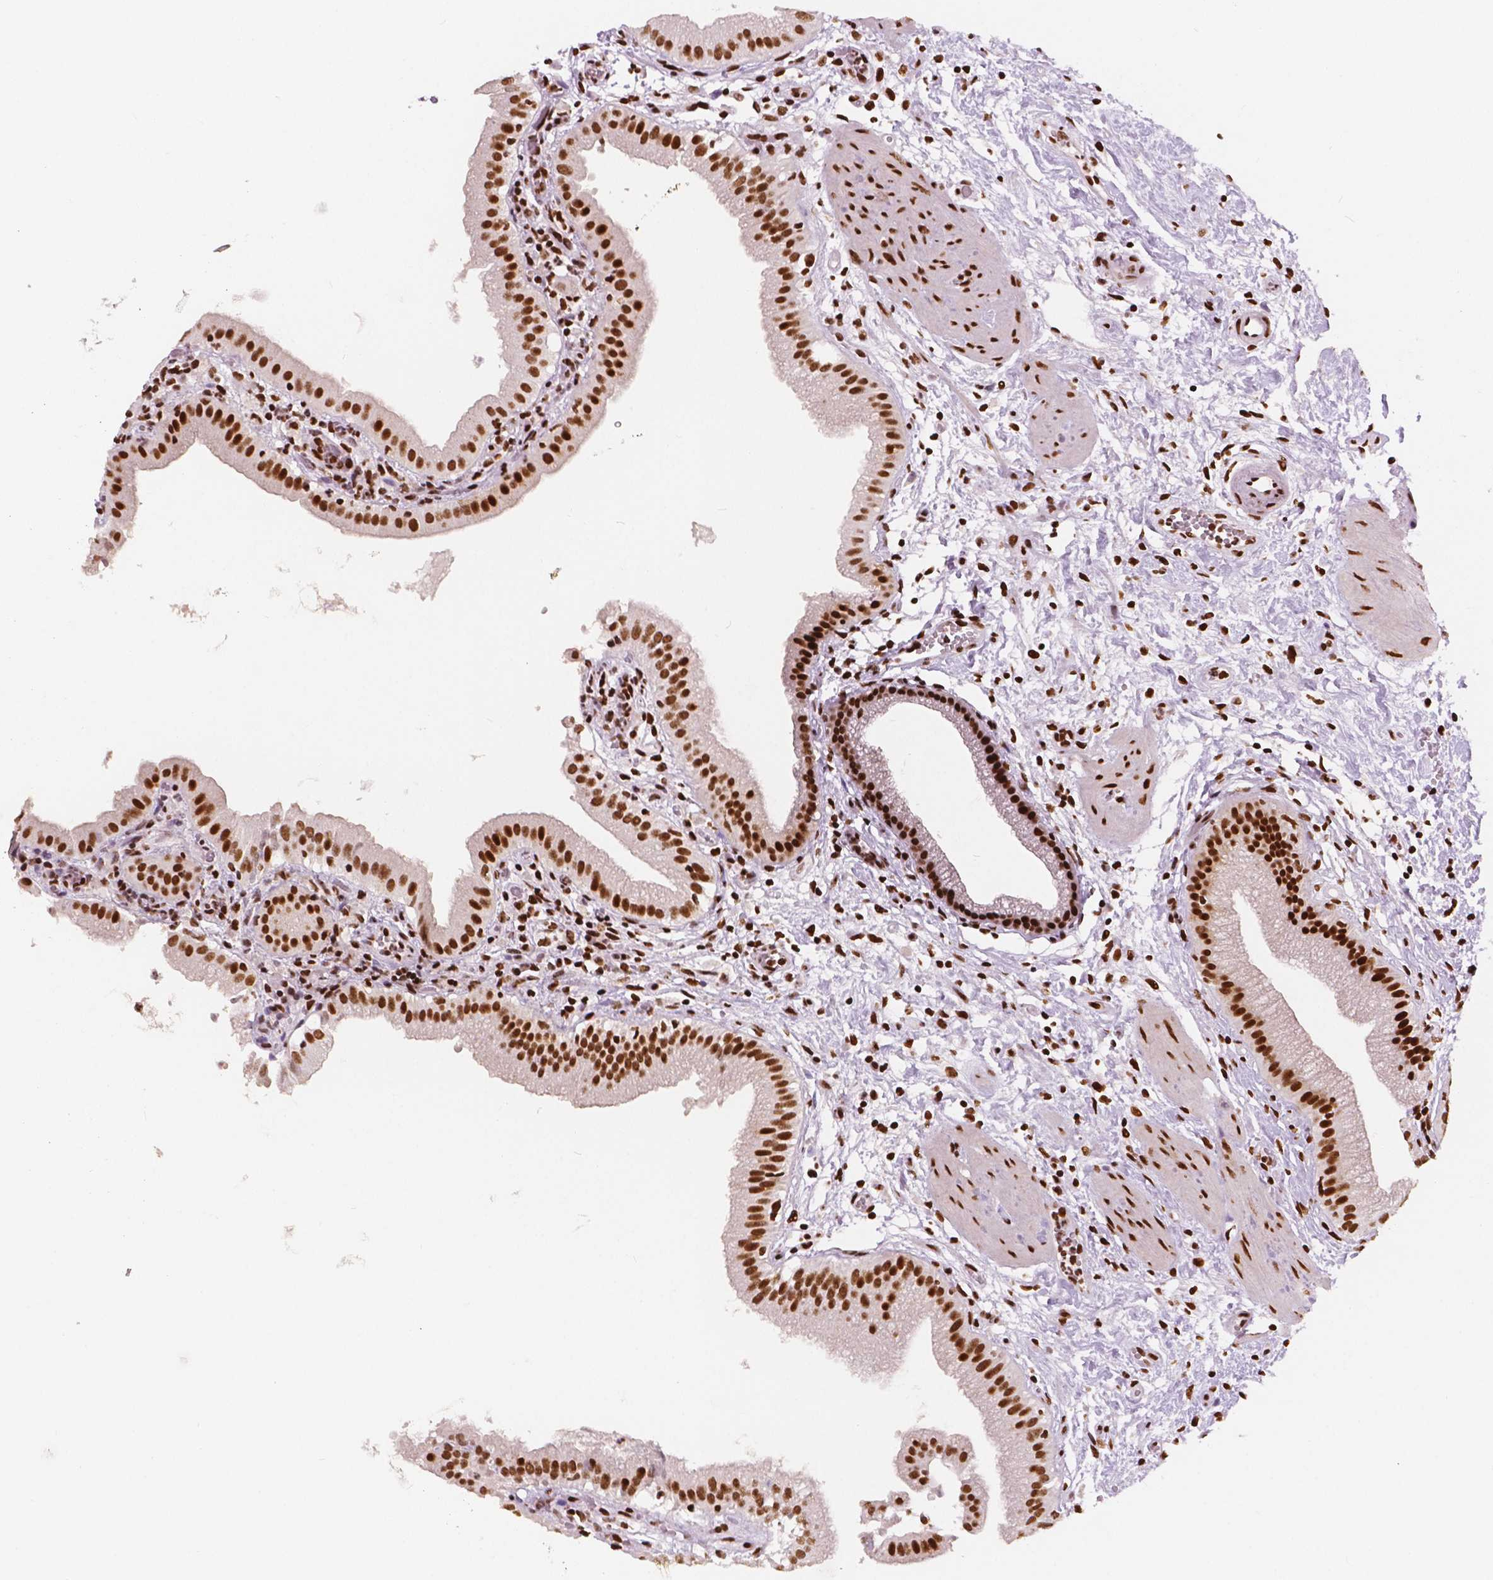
{"staining": {"intensity": "strong", "quantity": ">75%", "location": "nuclear"}, "tissue": "gallbladder", "cell_type": "Glandular cells", "image_type": "normal", "snomed": [{"axis": "morphology", "description": "Normal tissue, NOS"}, {"axis": "topography", "description": "Gallbladder"}], "caption": "Normal gallbladder demonstrates strong nuclear positivity in approximately >75% of glandular cells (IHC, brightfield microscopy, high magnification)..", "gene": "BRD4", "patient": {"sex": "female", "age": 65}}